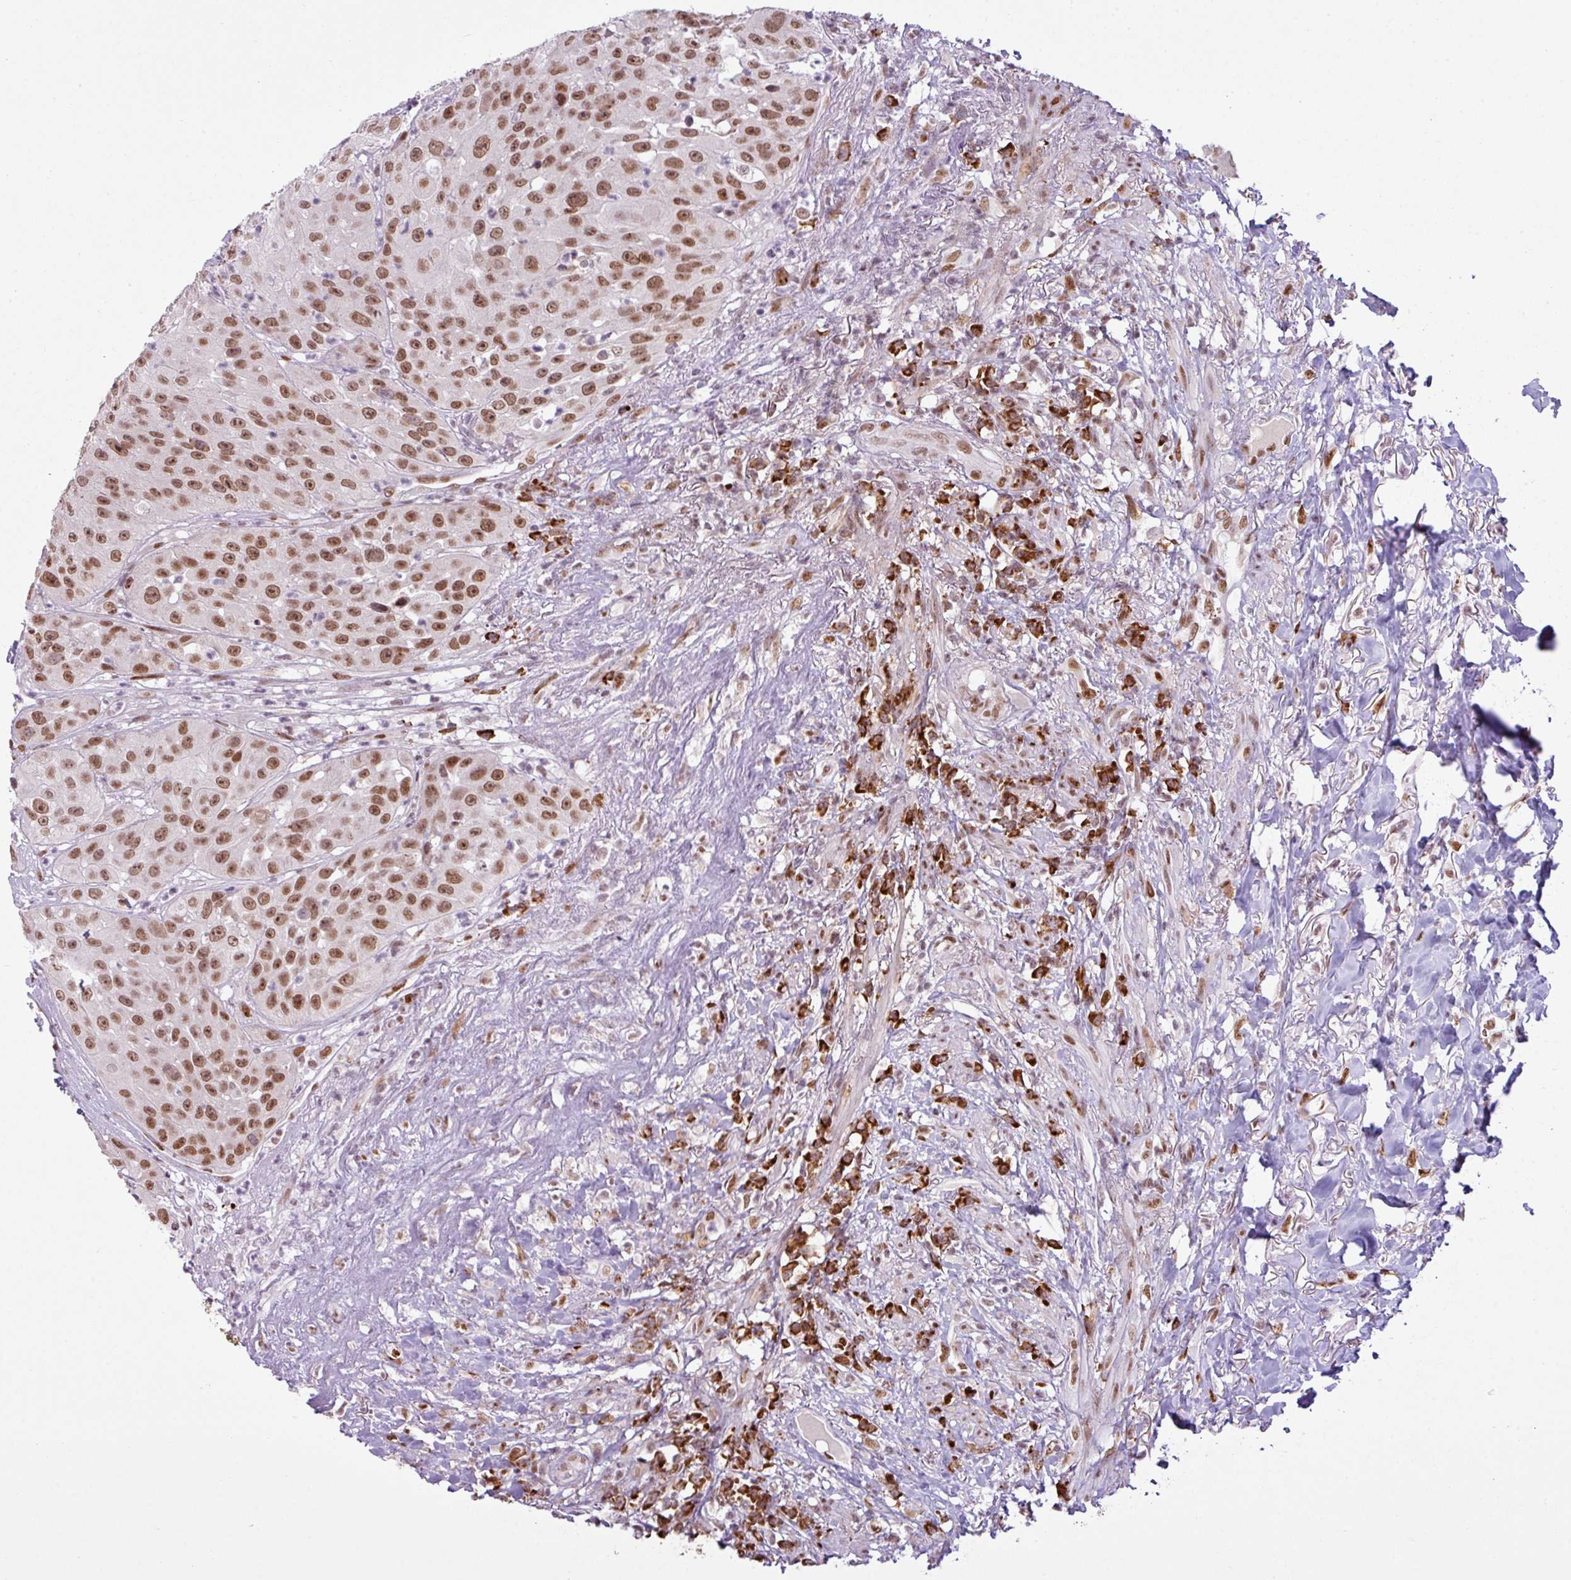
{"staining": {"intensity": "moderate", "quantity": ">75%", "location": "nuclear"}, "tissue": "head and neck cancer", "cell_type": "Tumor cells", "image_type": "cancer", "snomed": [{"axis": "morphology", "description": "Squamous cell carcinoma, NOS"}, {"axis": "topography", "description": "Head-Neck"}], "caption": "Immunohistochemistry of head and neck cancer (squamous cell carcinoma) demonstrates medium levels of moderate nuclear expression in approximately >75% of tumor cells.", "gene": "PRDM5", "patient": {"sex": "male", "age": 83}}